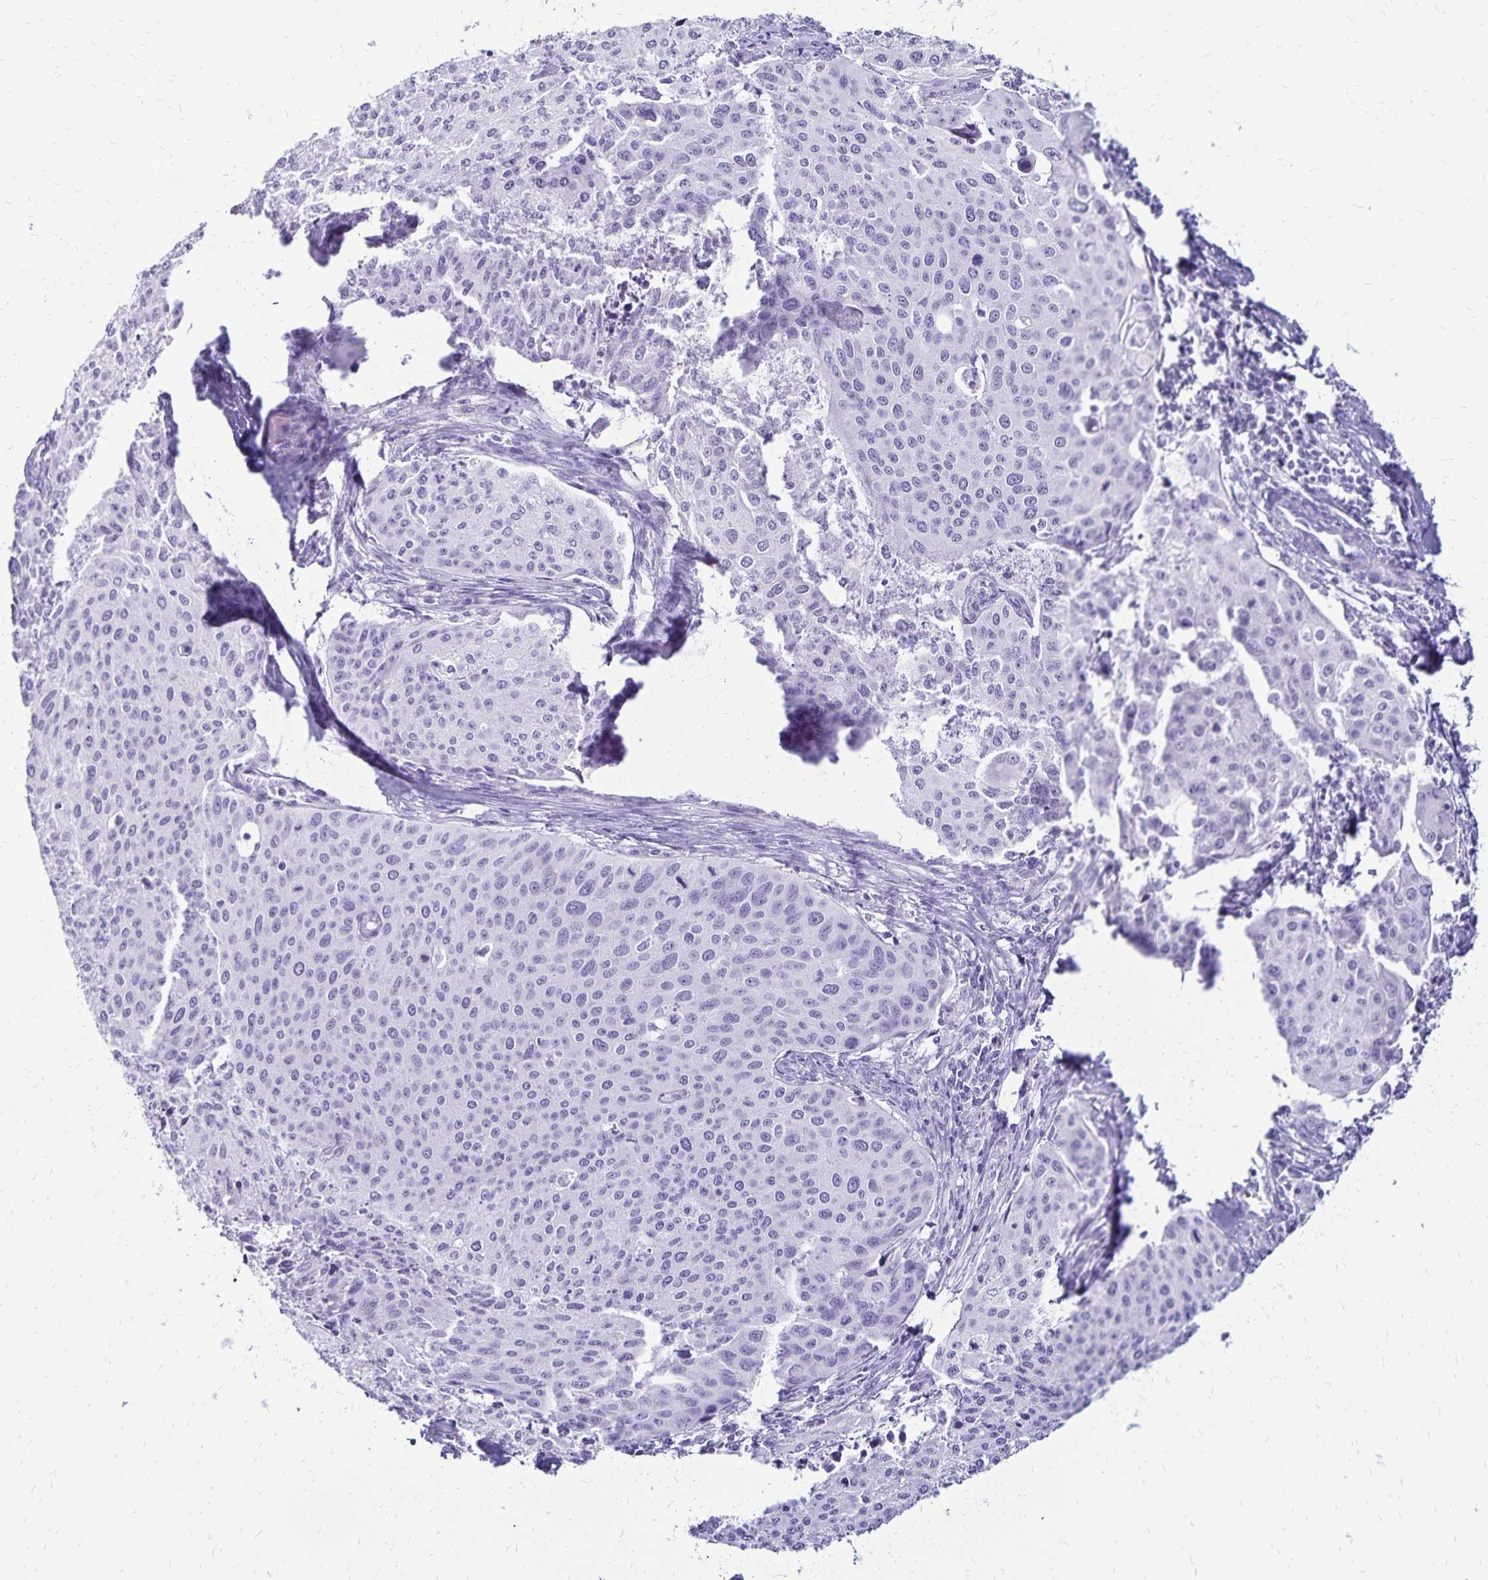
{"staining": {"intensity": "negative", "quantity": "none", "location": "none"}, "tissue": "cervical cancer", "cell_type": "Tumor cells", "image_type": "cancer", "snomed": [{"axis": "morphology", "description": "Squamous cell carcinoma, NOS"}, {"axis": "topography", "description": "Cervix"}], "caption": "The micrograph displays no staining of tumor cells in squamous cell carcinoma (cervical). (Brightfield microscopy of DAB immunohistochemistry at high magnification).", "gene": "LIN28B", "patient": {"sex": "female", "age": 38}}